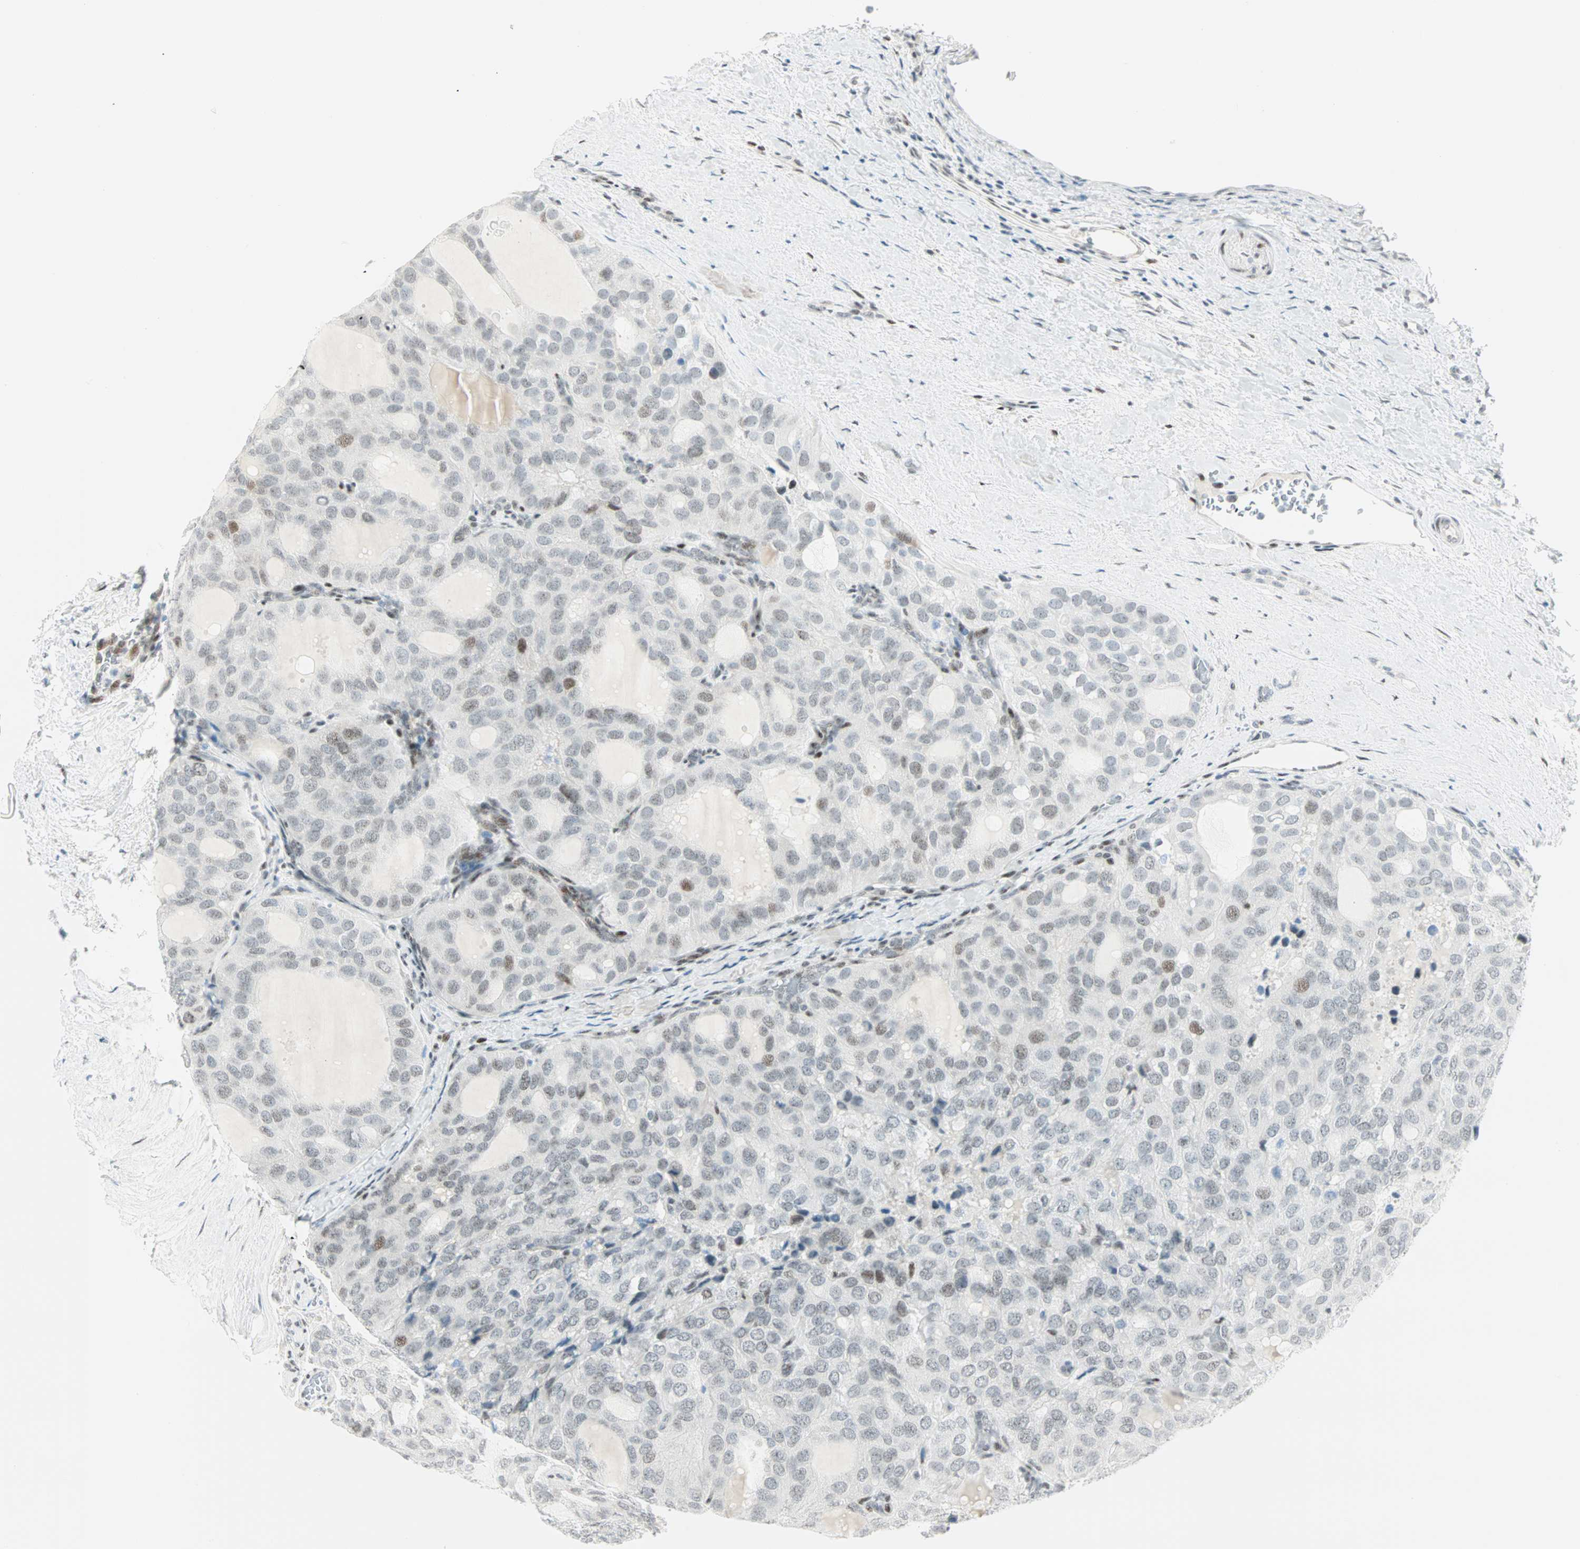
{"staining": {"intensity": "weak", "quantity": "<25%", "location": "nuclear"}, "tissue": "thyroid cancer", "cell_type": "Tumor cells", "image_type": "cancer", "snomed": [{"axis": "morphology", "description": "Follicular adenoma carcinoma, NOS"}, {"axis": "topography", "description": "Thyroid gland"}], "caption": "IHC micrograph of neoplastic tissue: thyroid cancer stained with DAB (3,3'-diaminobenzidine) displays no significant protein positivity in tumor cells.", "gene": "PKNOX1", "patient": {"sex": "male", "age": 75}}